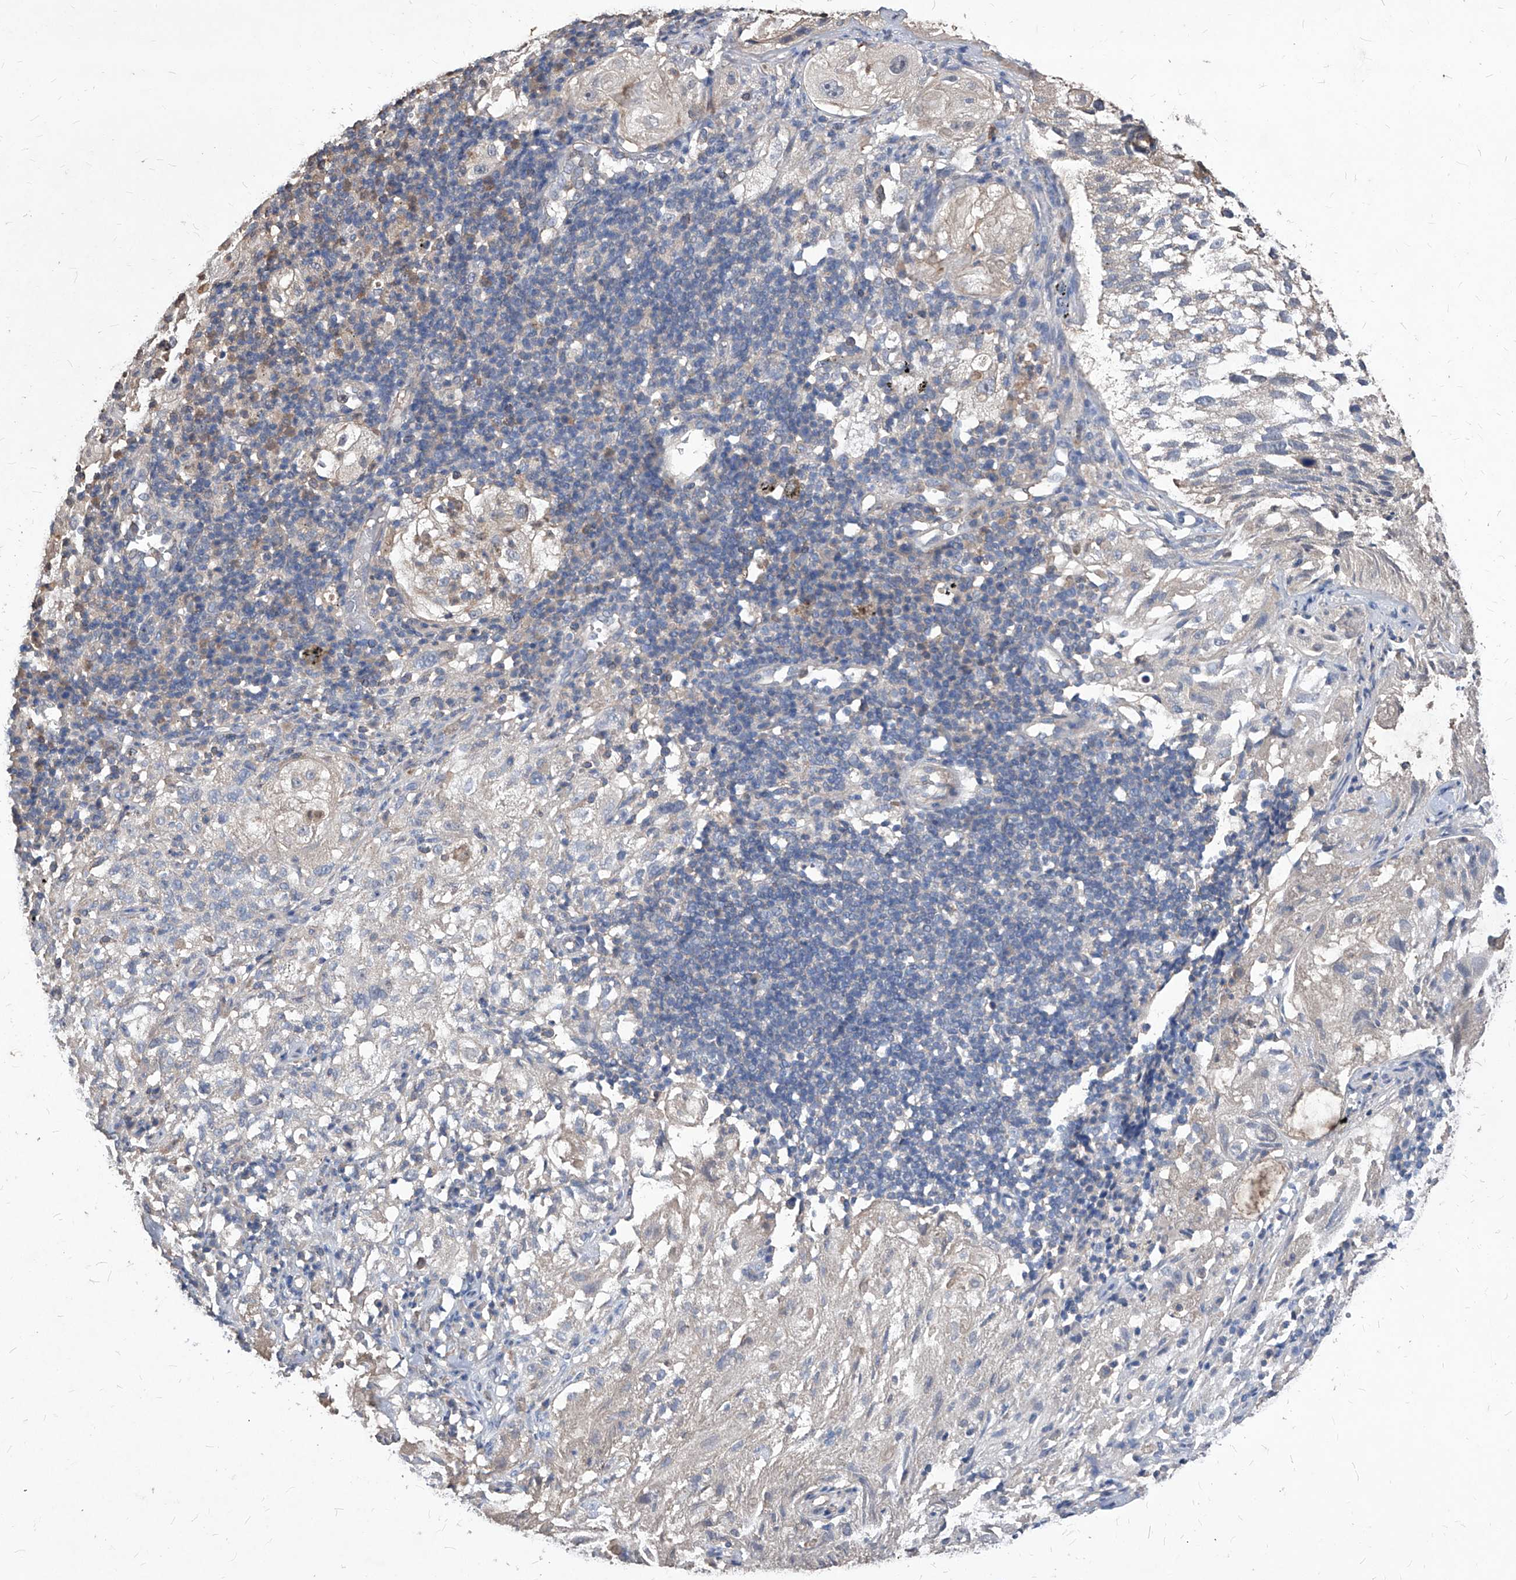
{"staining": {"intensity": "weak", "quantity": "25%-75%", "location": "cytoplasmic/membranous"}, "tissue": "lung cancer", "cell_type": "Tumor cells", "image_type": "cancer", "snomed": [{"axis": "morphology", "description": "Inflammation, NOS"}, {"axis": "morphology", "description": "Squamous cell carcinoma, NOS"}, {"axis": "topography", "description": "Lymph node"}, {"axis": "topography", "description": "Soft tissue"}, {"axis": "topography", "description": "Lung"}], "caption": "Immunohistochemical staining of squamous cell carcinoma (lung) displays low levels of weak cytoplasmic/membranous expression in about 25%-75% of tumor cells.", "gene": "SYNGR1", "patient": {"sex": "male", "age": 66}}